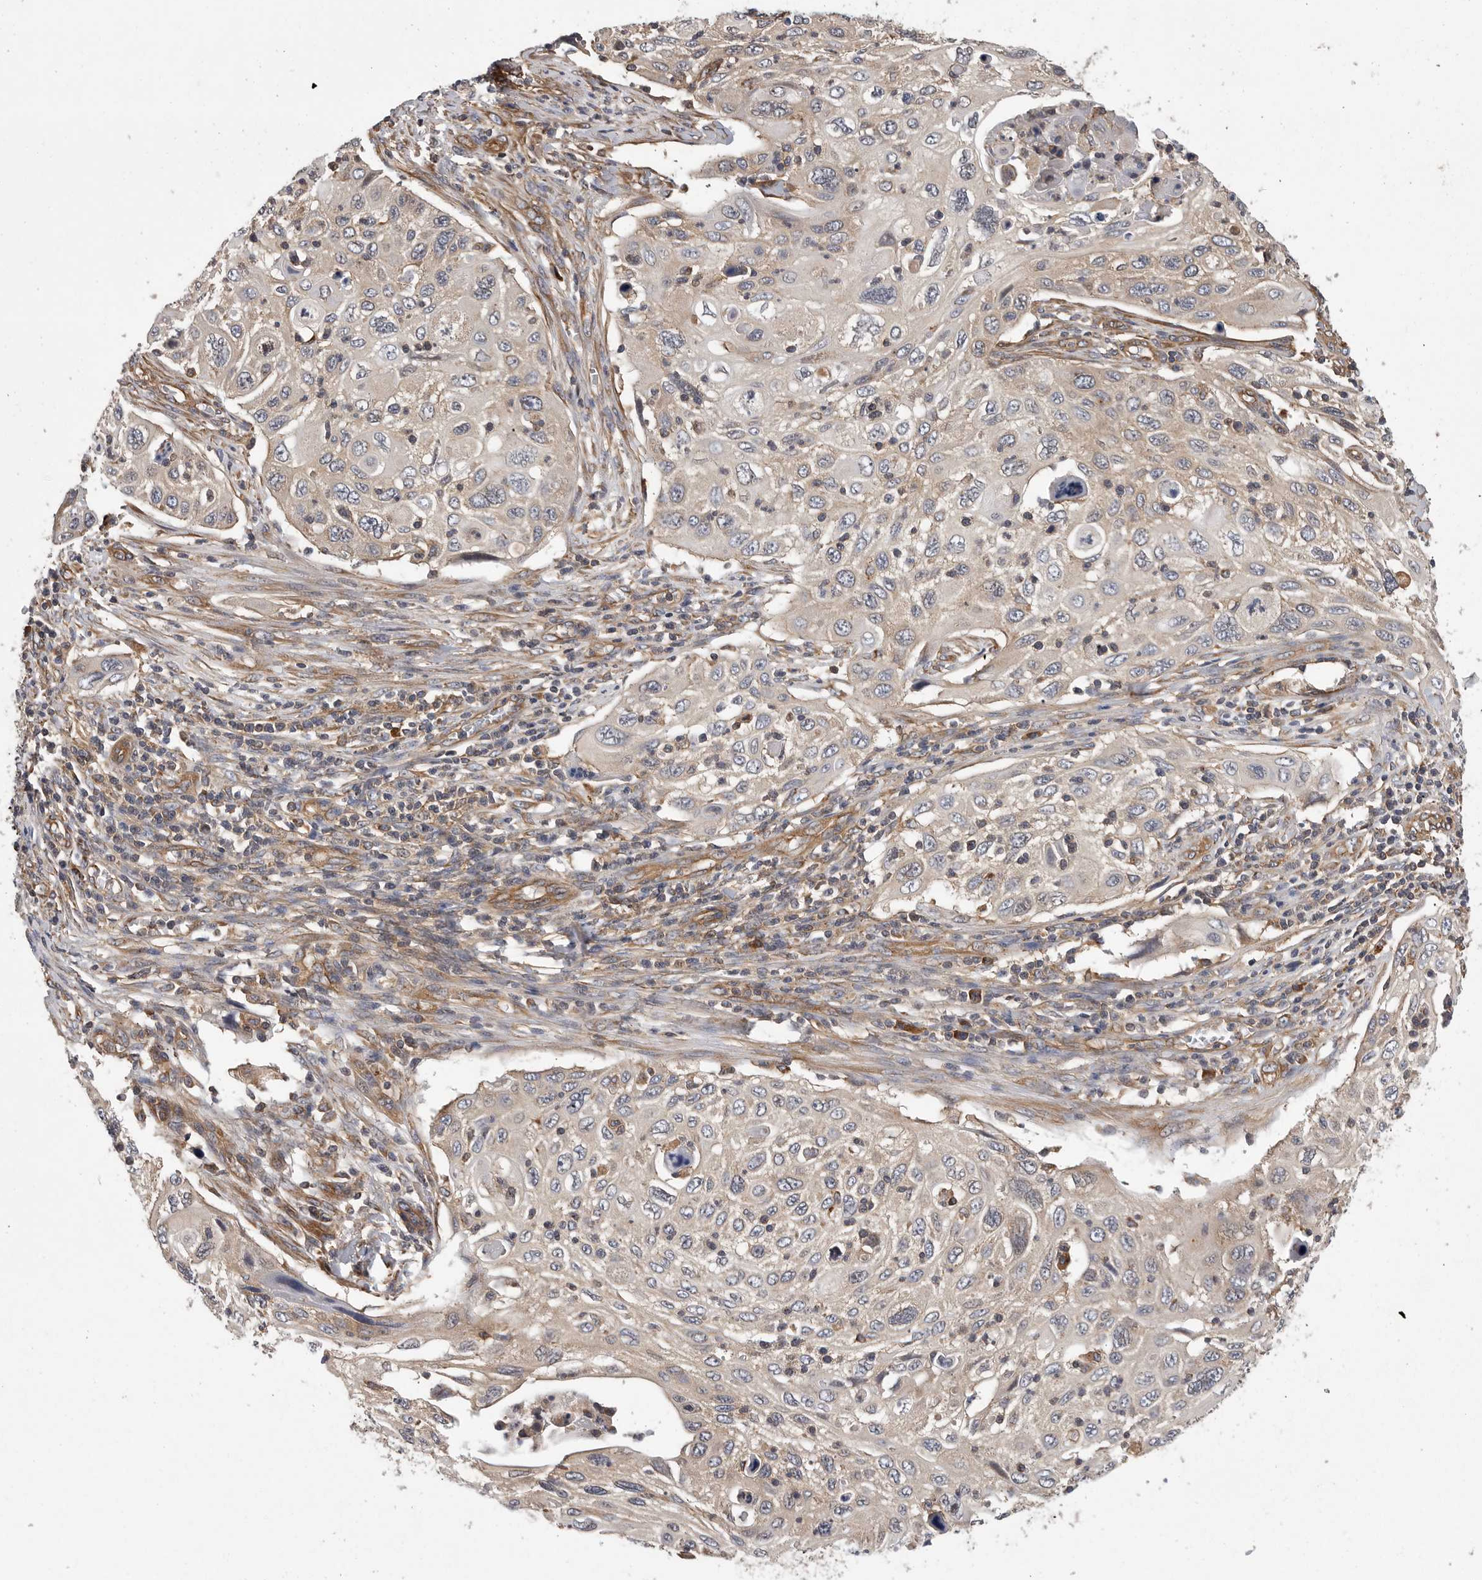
{"staining": {"intensity": "negative", "quantity": "none", "location": "none"}, "tissue": "cervical cancer", "cell_type": "Tumor cells", "image_type": "cancer", "snomed": [{"axis": "morphology", "description": "Squamous cell carcinoma, NOS"}, {"axis": "topography", "description": "Cervix"}], "caption": "This is an immunohistochemistry (IHC) image of squamous cell carcinoma (cervical). There is no expression in tumor cells.", "gene": "OXR1", "patient": {"sex": "female", "age": 70}}